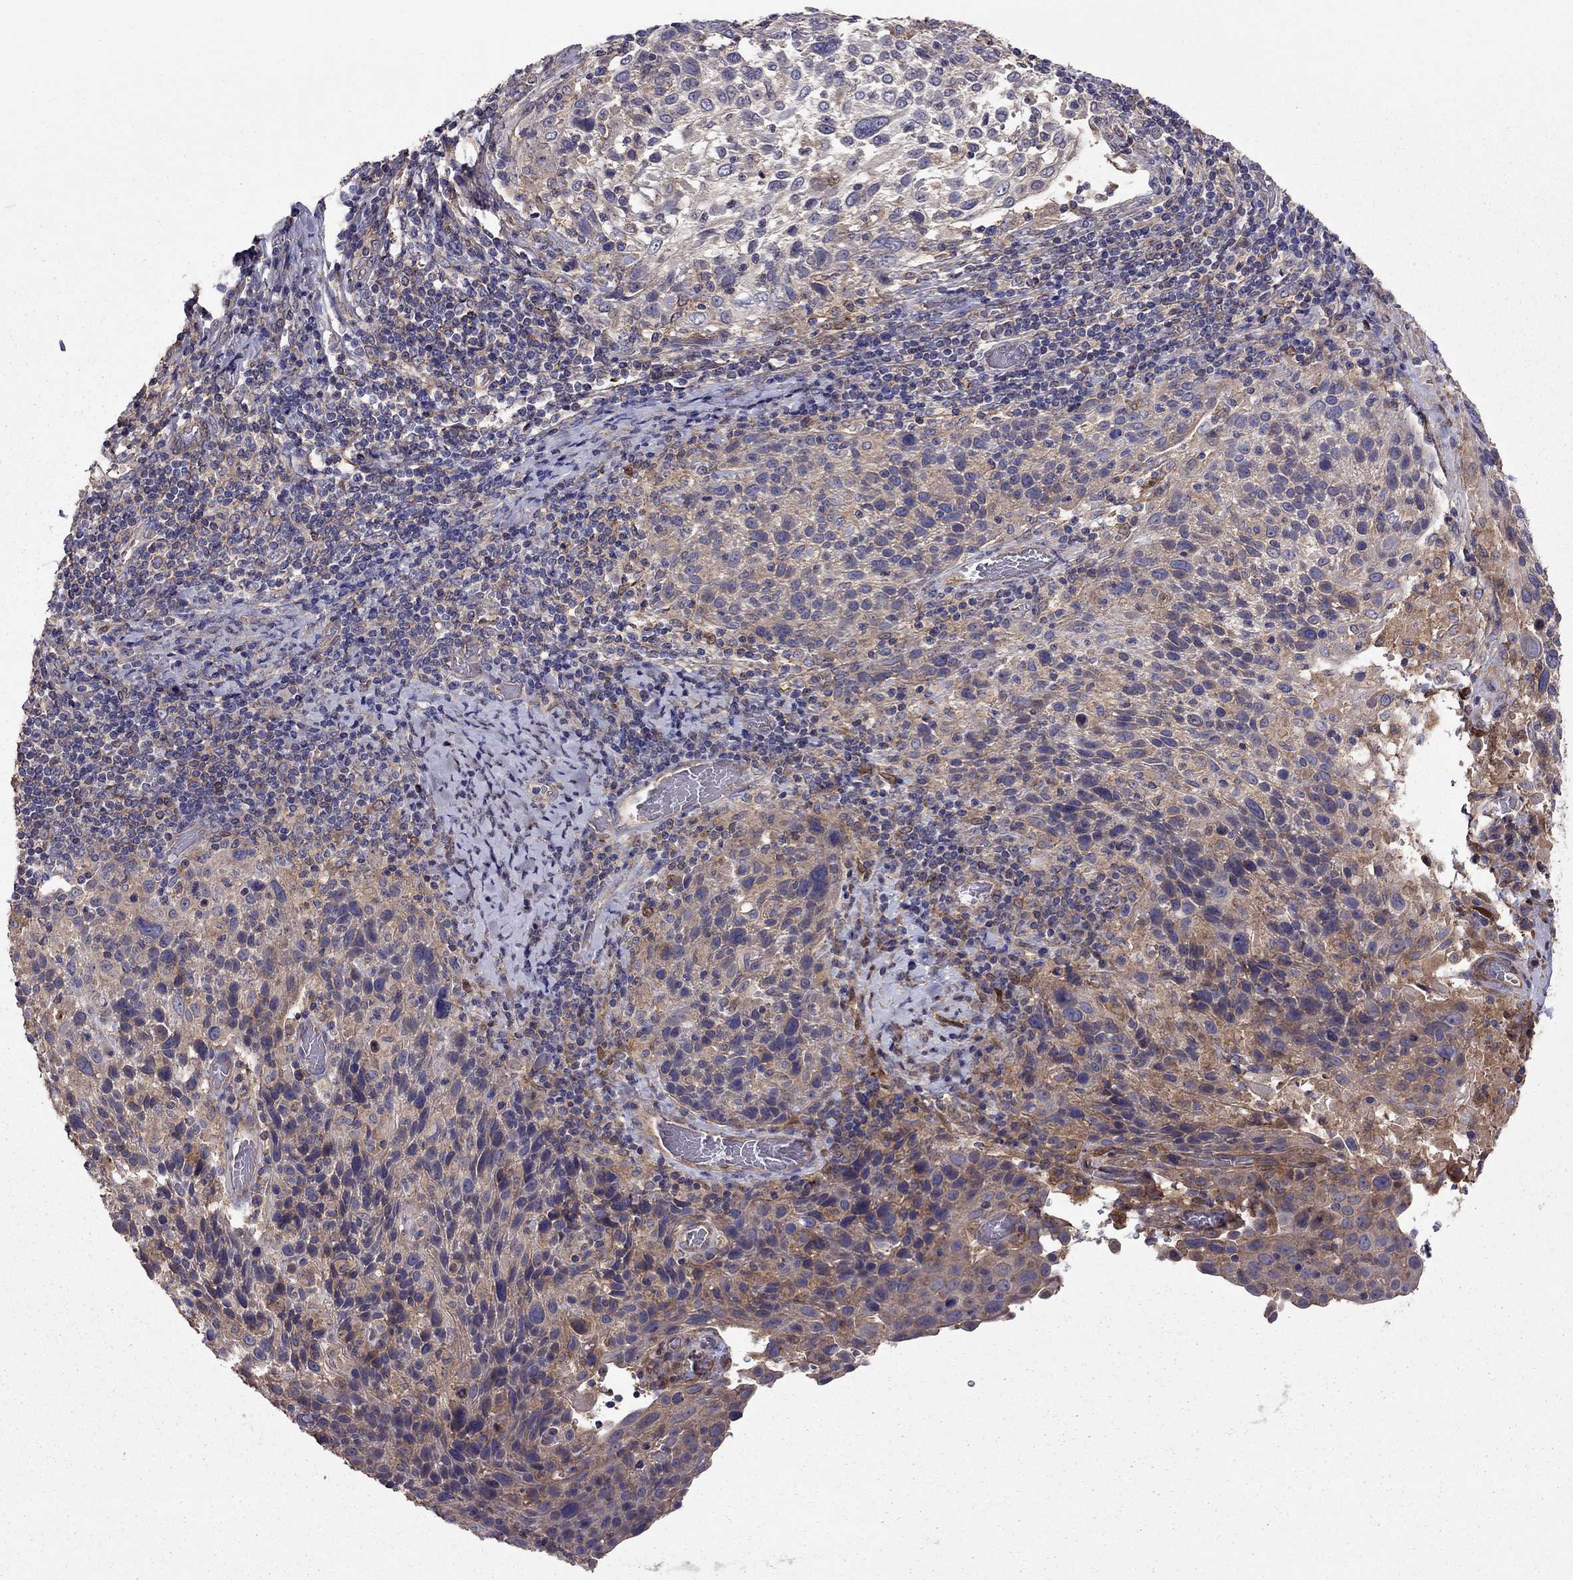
{"staining": {"intensity": "moderate", "quantity": "<25%", "location": "cytoplasmic/membranous"}, "tissue": "cervical cancer", "cell_type": "Tumor cells", "image_type": "cancer", "snomed": [{"axis": "morphology", "description": "Squamous cell carcinoma, NOS"}, {"axis": "topography", "description": "Cervix"}], "caption": "This image displays cervical cancer (squamous cell carcinoma) stained with immunohistochemistry (IHC) to label a protein in brown. The cytoplasmic/membranous of tumor cells show moderate positivity for the protein. Nuclei are counter-stained blue.", "gene": "ITGB1", "patient": {"sex": "female", "age": 61}}